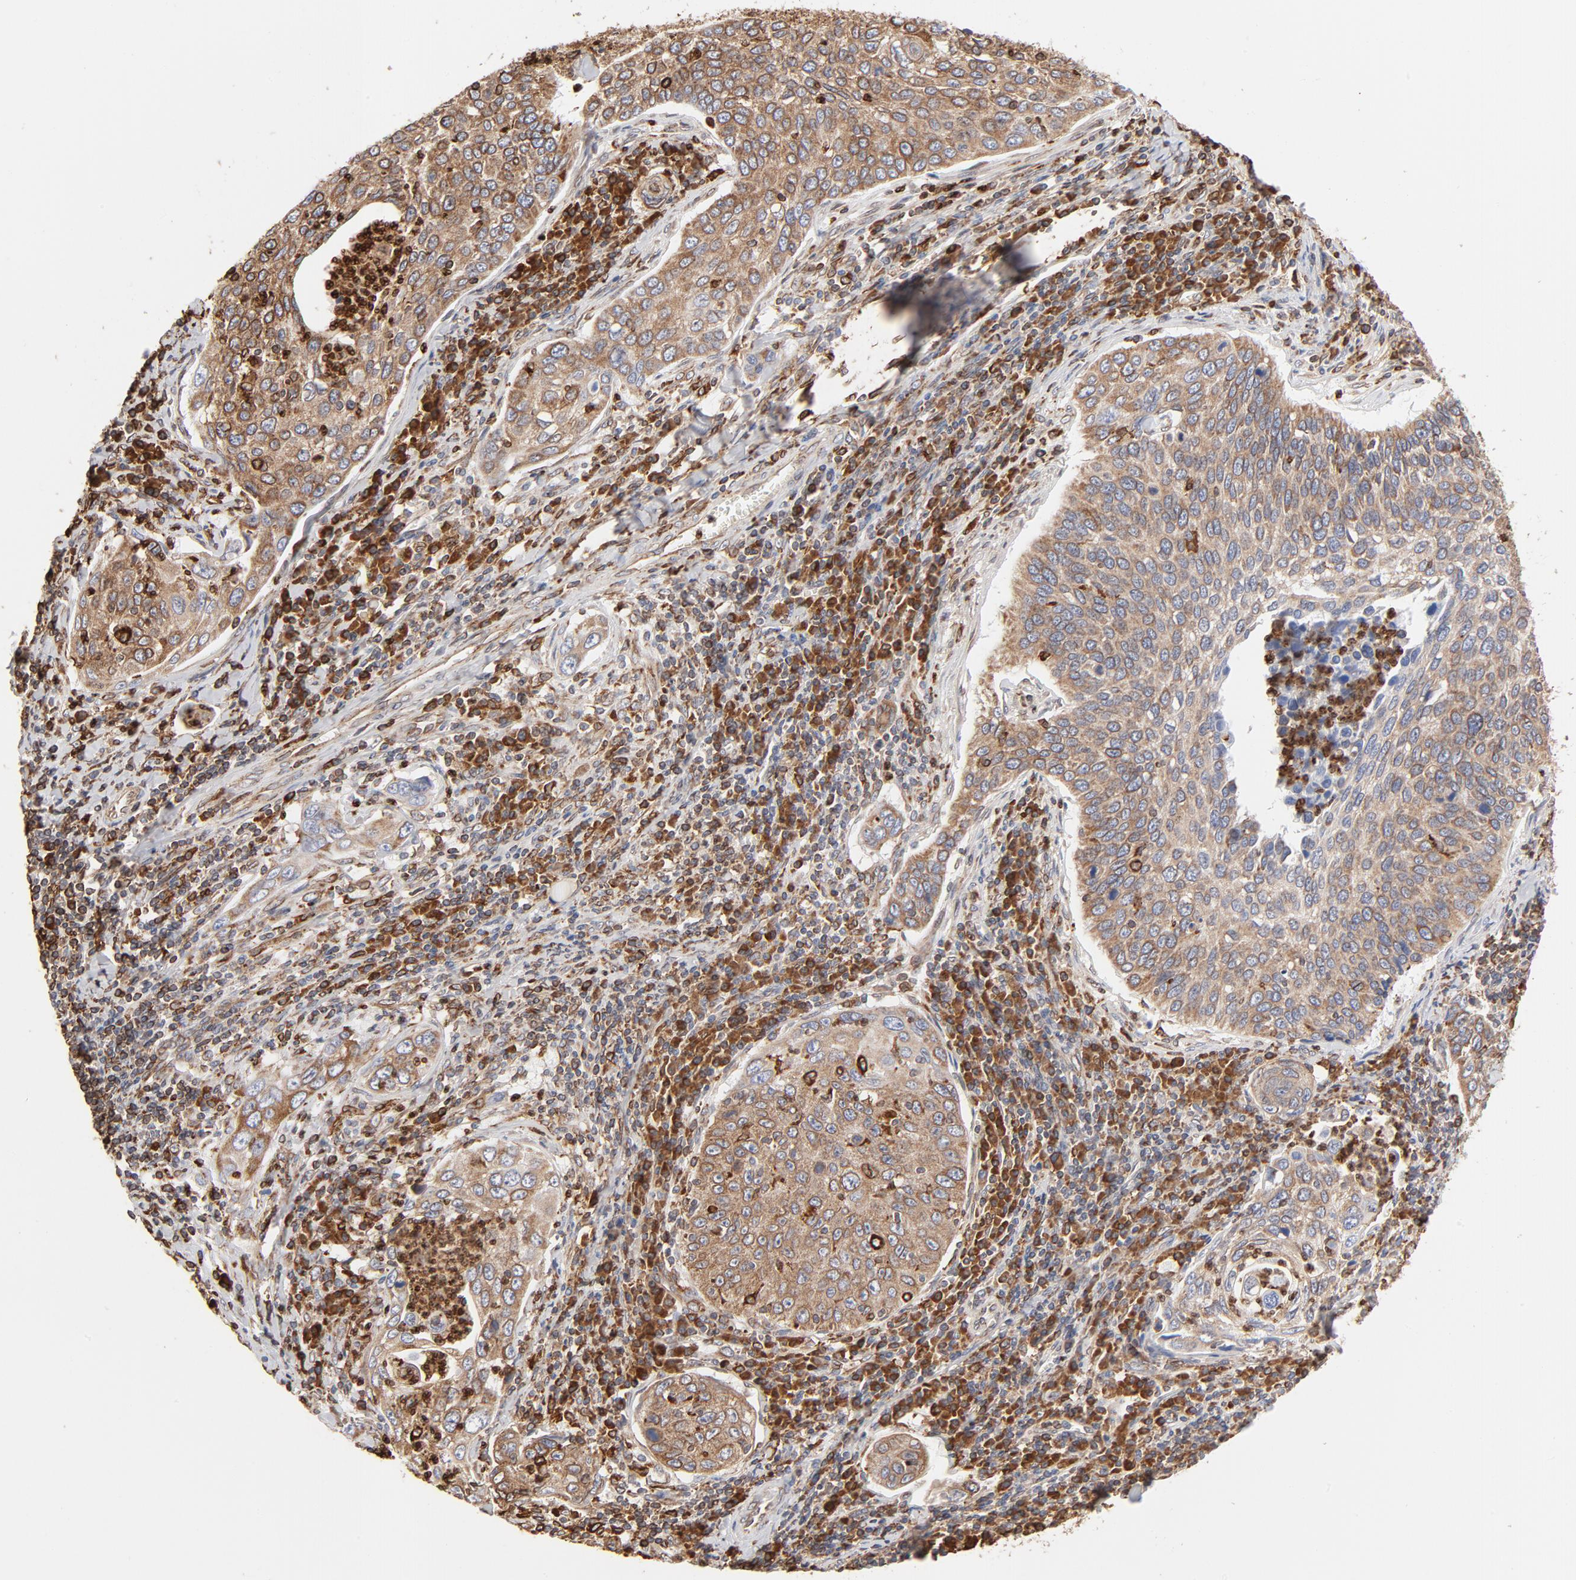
{"staining": {"intensity": "weak", "quantity": ">75%", "location": "cytoplasmic/membranous"}, "tissue": "cervical cancer", "cell_type": "Tumor cells", "image_type": "cancer", "snomed": [{"axis": "morphology", "description": "Squamous cell carcinoma, NOS"}, {"axis": "topography", "description": "Cervix"}], "caption": "Human squamous cell carcinoma (cervical) stained for a protein (brown) demonstrates weak cytoplasmic/membranous positive staining in approximately >75% of tumor cells.", "gene": "CANX", "patient": {"sex": "female", "age": 53}}